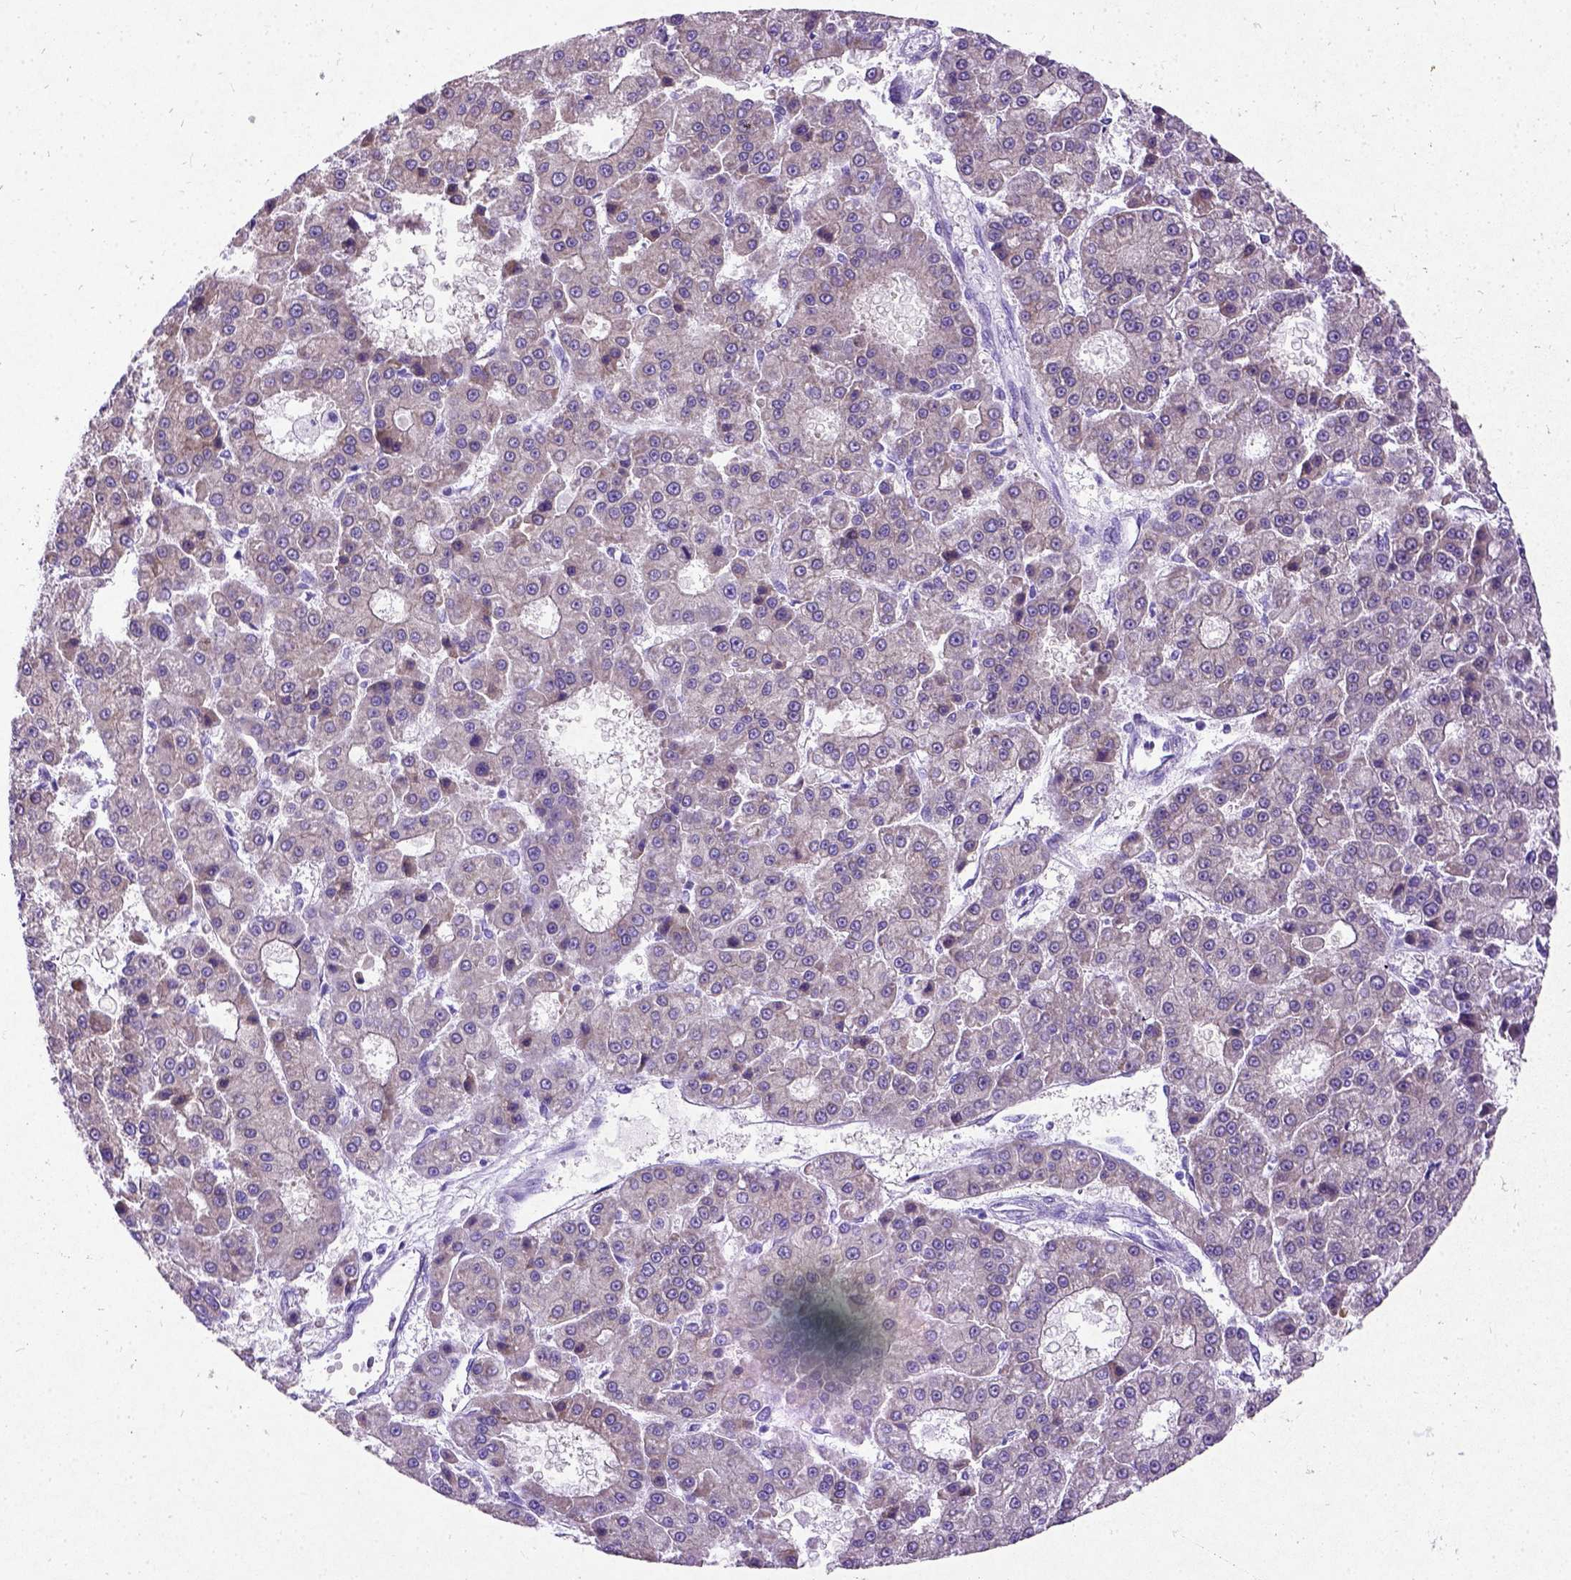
{"staining": {"intensity": "weak", "quantity": ">75%", "location": "cytoplasmic/membranous"}, "tissue": "liver cancer", "cell_type": "Tumor cells", "image_type": "cancer", "snomed": [{"axis": "morphology", "description": "Carcinoma, Hepatocellular, NOS"}, {"axis": "topography", "description": "Liver"}], "caption": "Immunohistochemistry (IHC) photomicrograph of neoplastic tissue: human liver cancer stained using immunohistochemistry (IHC) shows low levels of weak protein expression localized specifically in the cytoplasmic/membranous of tumor cells, appearing as a cytoplasmic/membranous brown color.", "gene": "NEUROD4", "patient": {"sex": "male", "age": 70}}